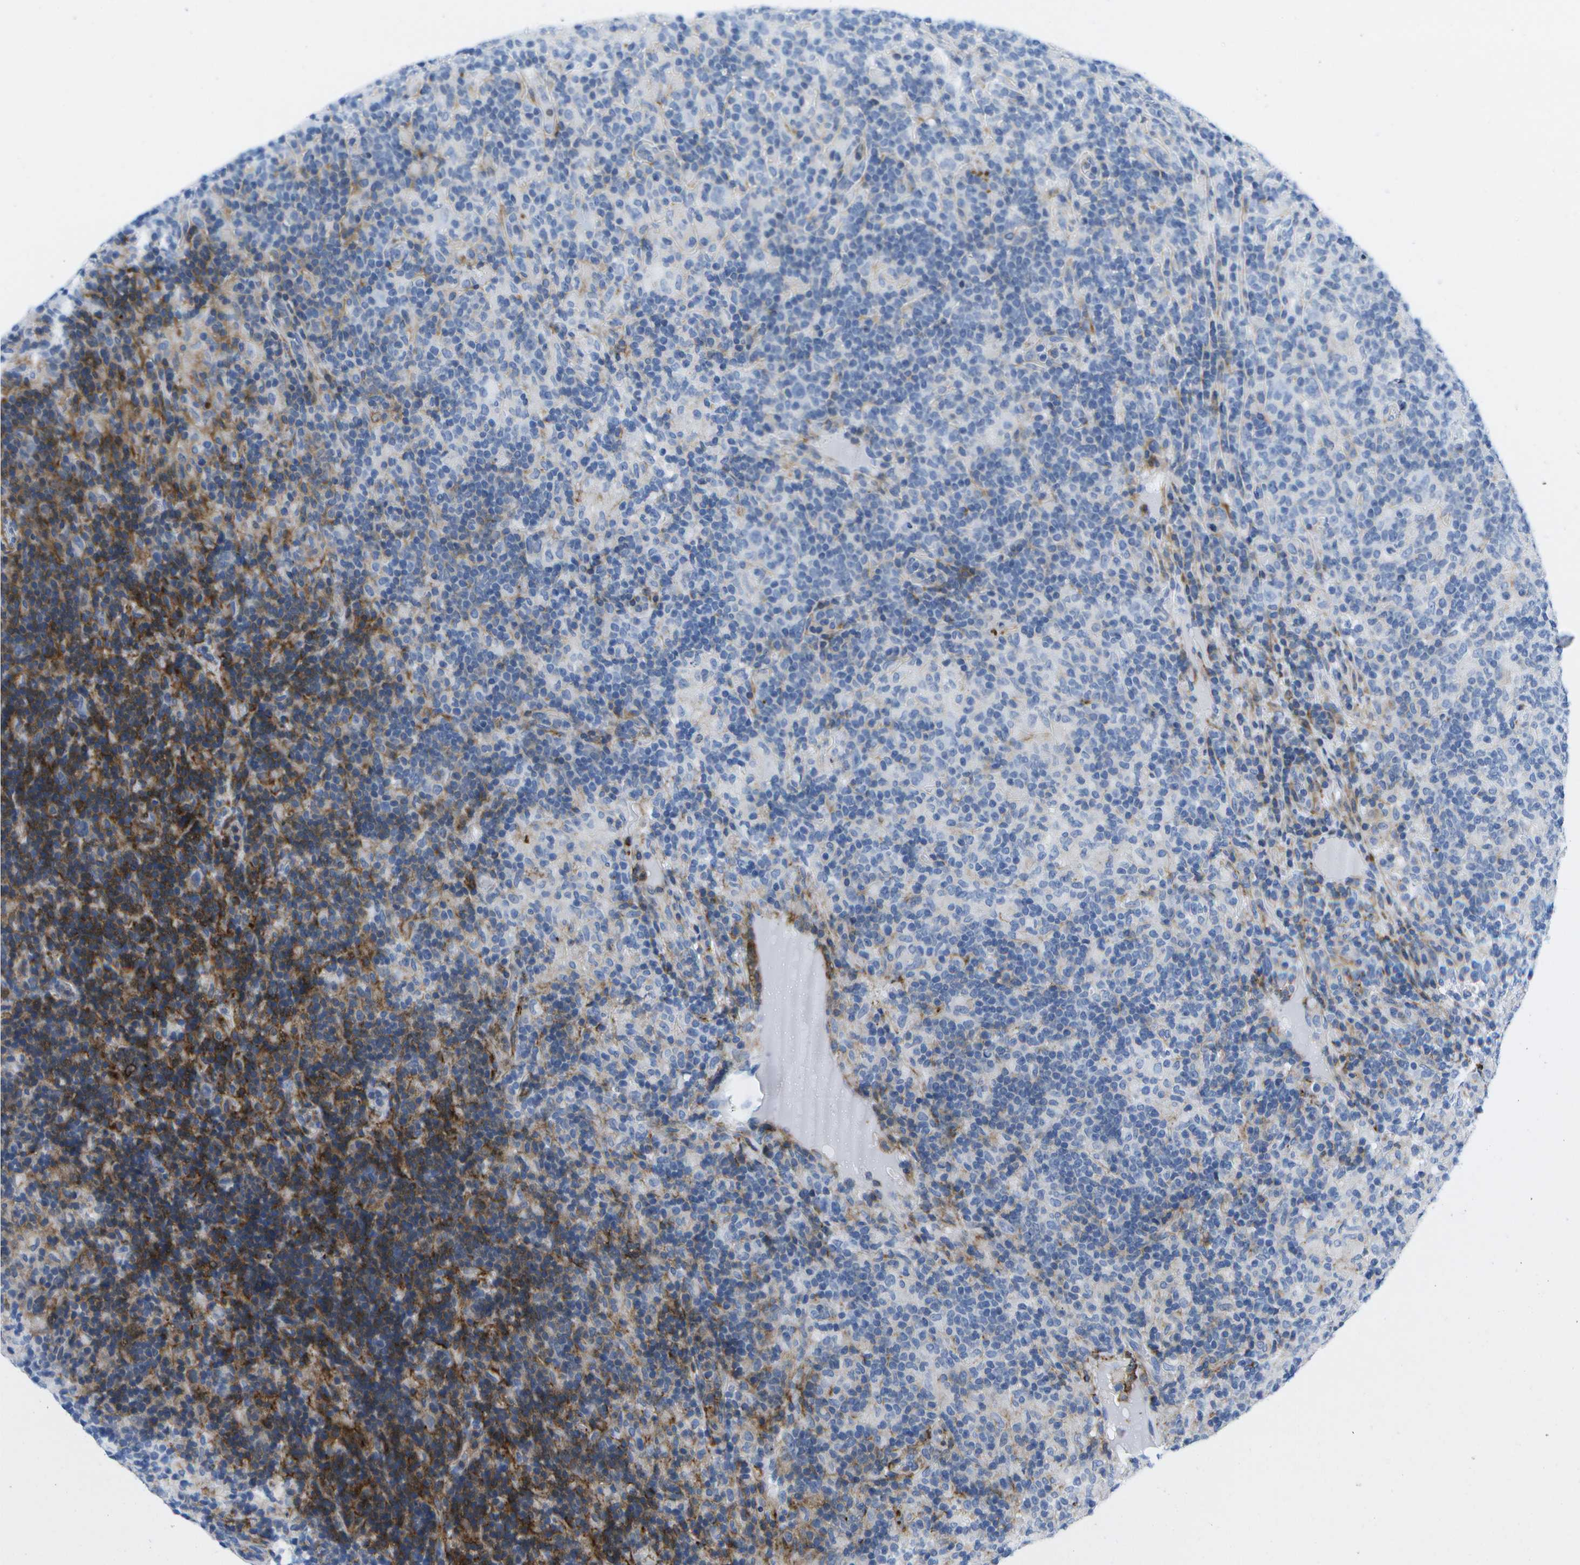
{"staining": {"intensity": "moderate", "quantity": "<25%", "location": "cytoplasmic/membranous"}, "tissue": "lymphoma", "cell_type": "Tumor cells", "image_type": "cancer", "snomed": [{"axis": "morphology", "description": "Hodgkin's disease, NOS"}, {"axis": "topography", "description": "Lymph node"}], "caption": "The image shows a brown stain indicating the presence of a protein in the cytoplasmic/membranous of tumor cells in lymphoma. Nuclei are stained in blue.", "gene": "ADGRG6", "patient": {"sex": "male", "age": 70}}